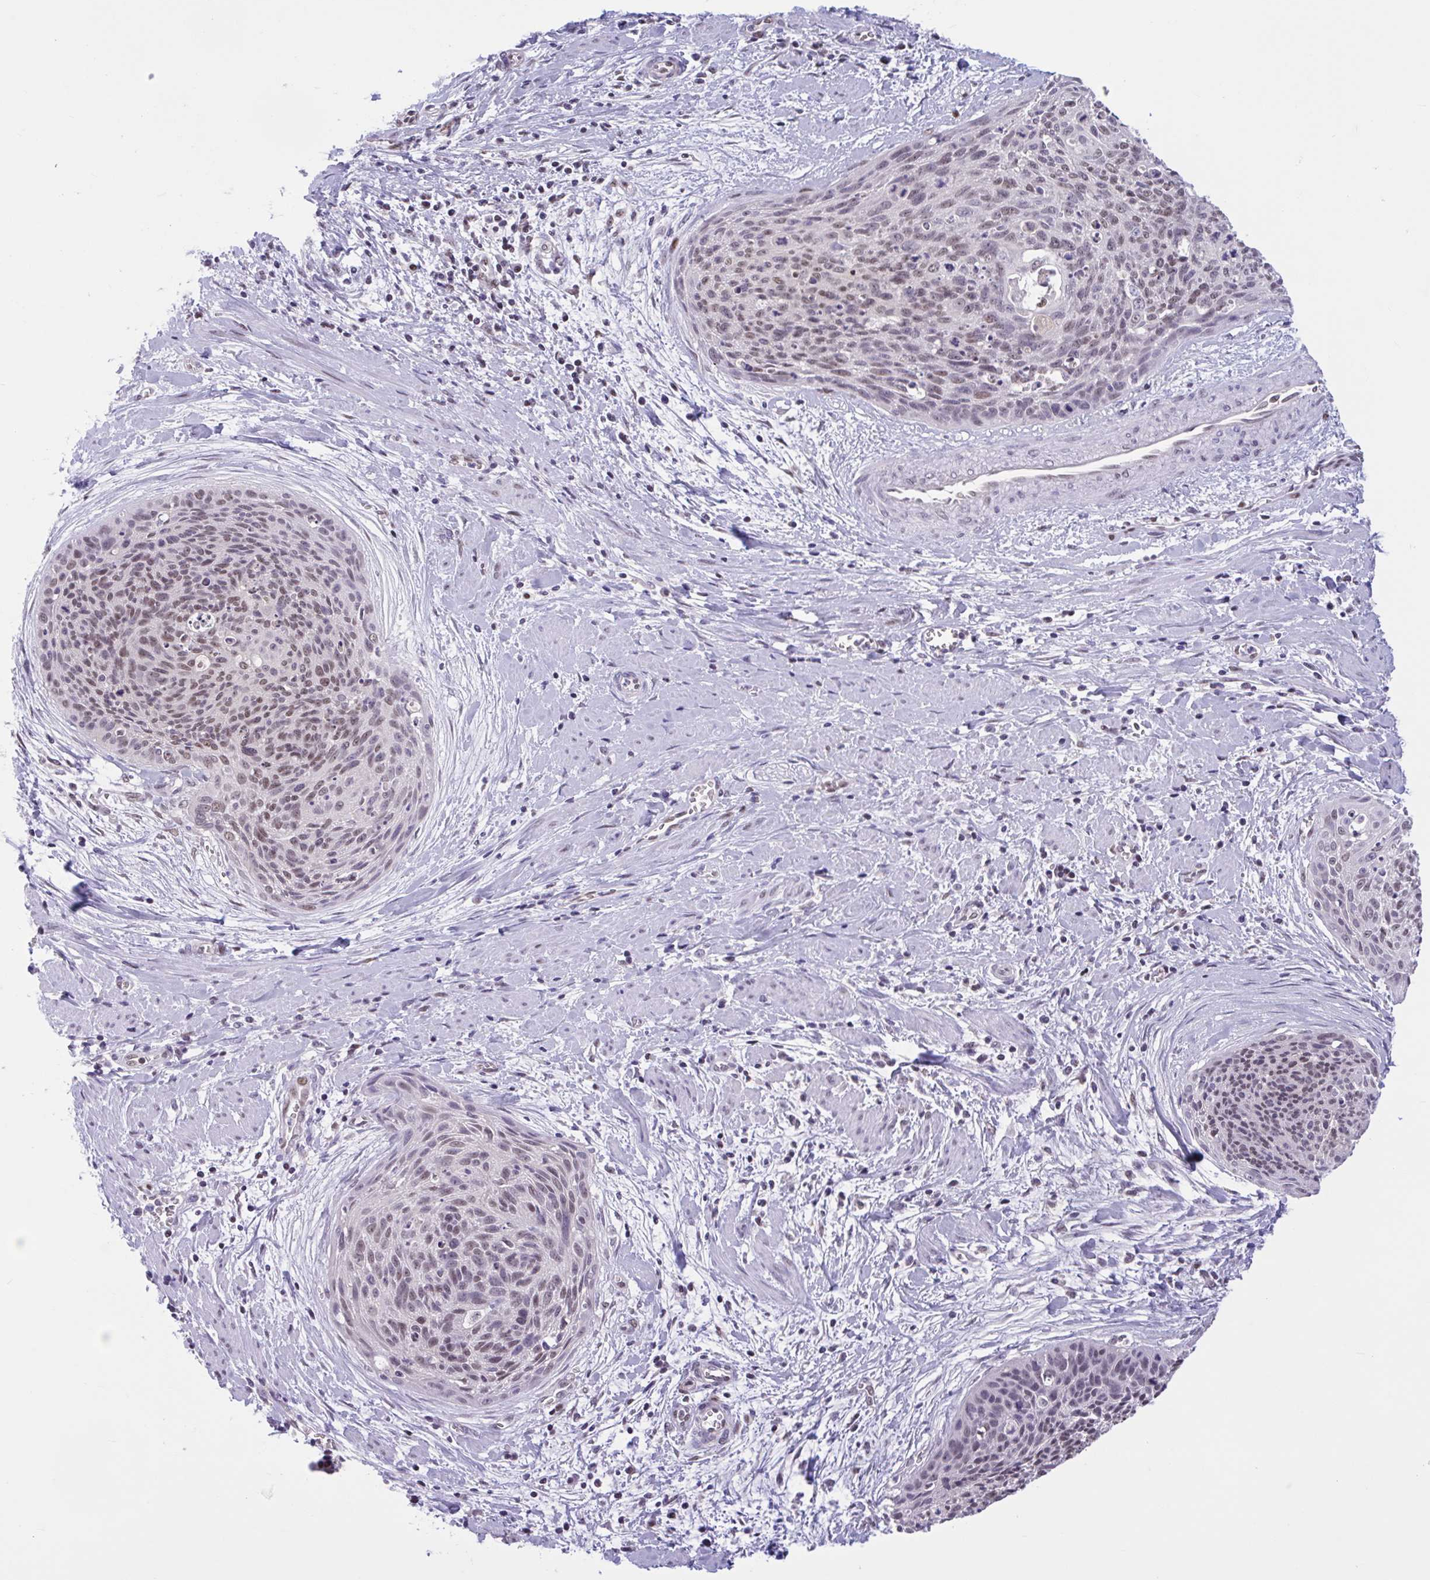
{"staining": {"intensity": "weak", "quantity": "25%-75%", "location": "nuclear"}, "tissue": "cervical cancer", "cell_type": "Tumor cells", "image_type": "cancer", "snomed": [{"axis": "morphology", "description": "Squamous cell carcinoma, NOS"}, {"axis": "topography", "description": "Cervix"}], "caption": "The micrograph shows a brown stain indicating the presence of a protein in the nuclear of tumor cells in squamous cell carcinoma (cervical).", "gene": "RBL1", "patient": {"sex": "female", "age": 55}}